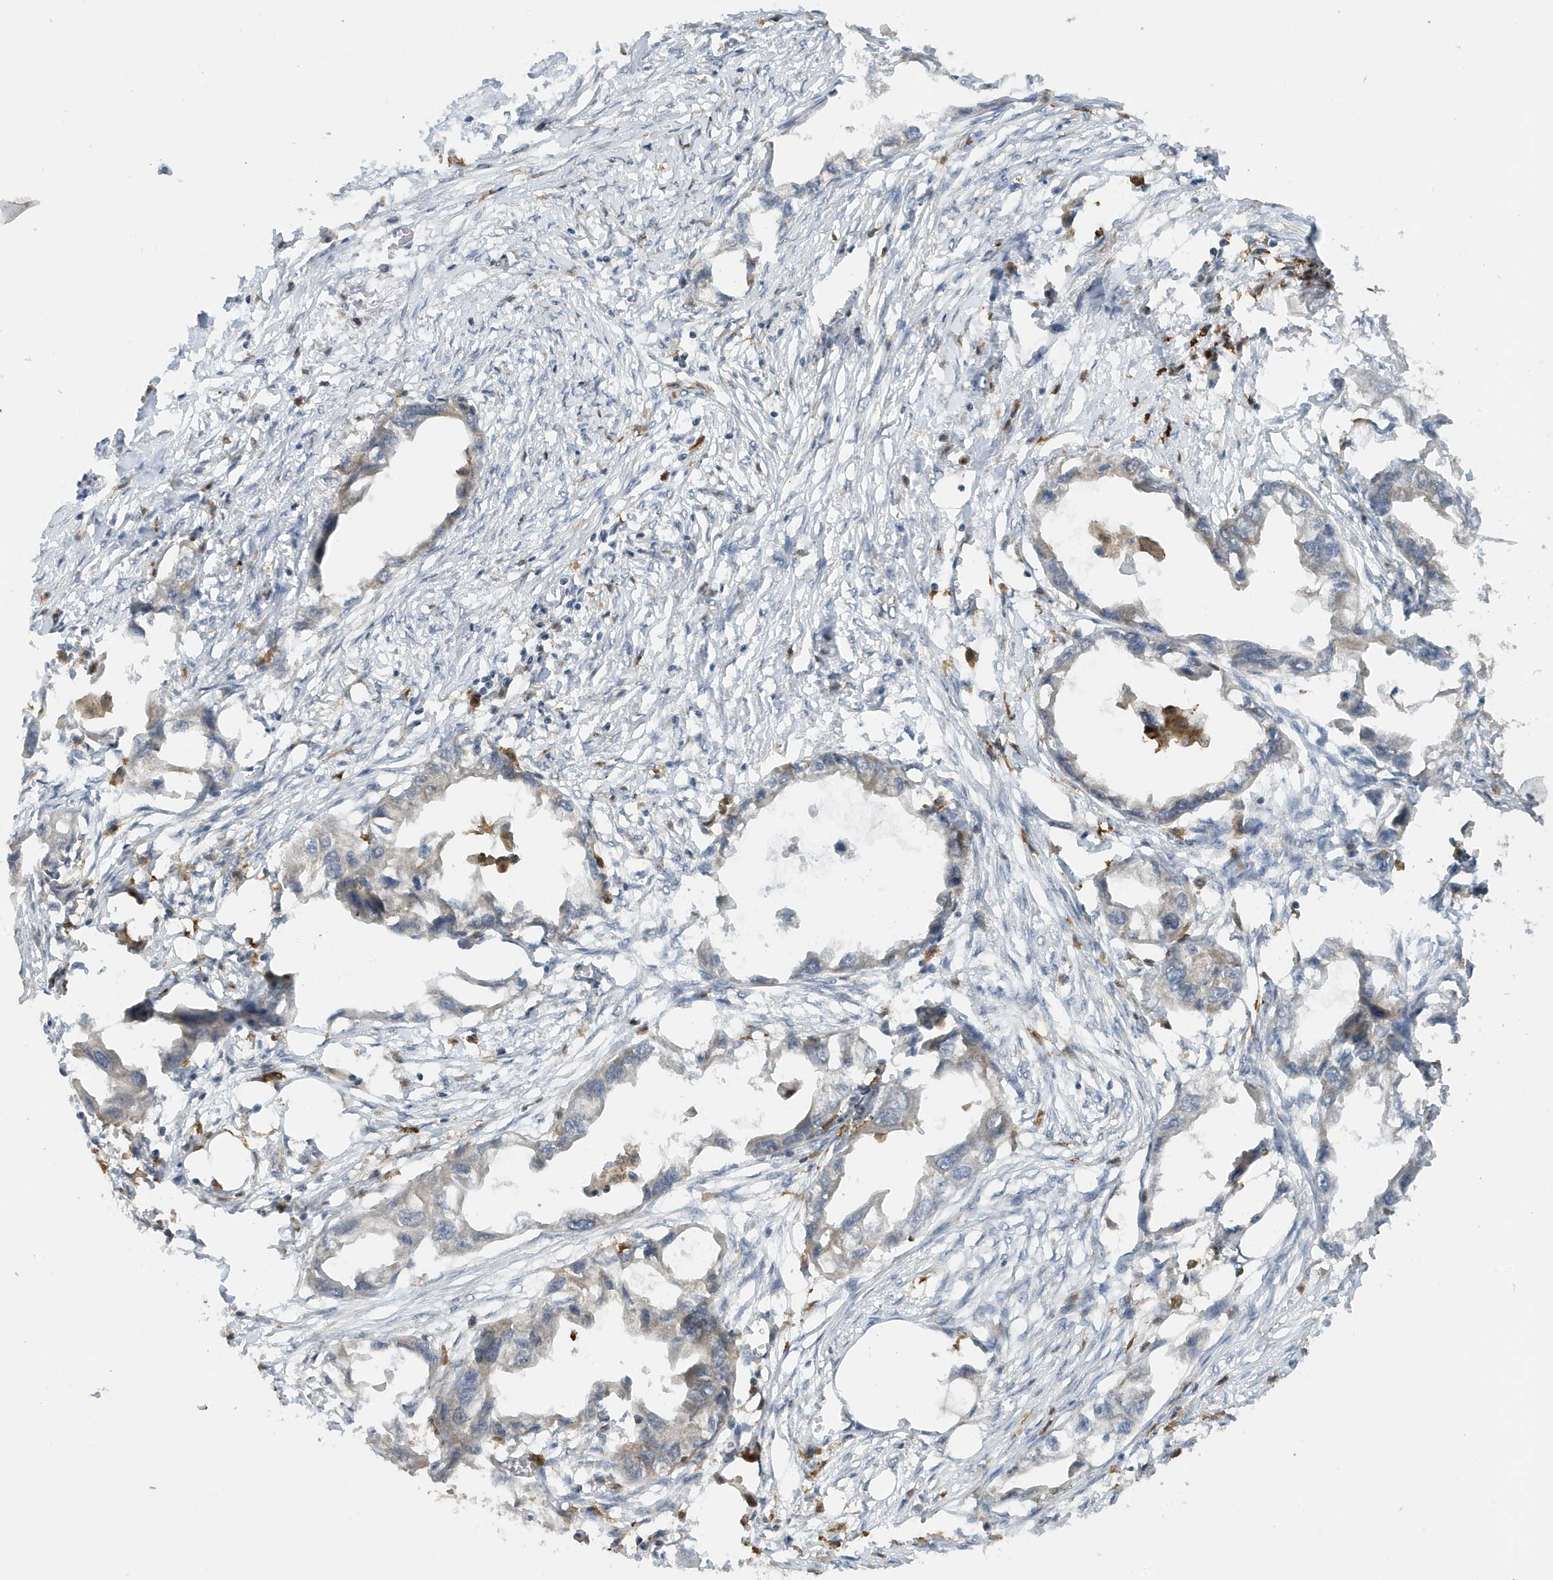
{"staining": {"intensity": "negative", "quantity": "none", "location": "none"}, "tissue": "endometrial cancer", "cell_type": "Tumor cells", "image_type": "cancer", "snomed": [{"axis": "morphology", "description": "Adenocarcinoma, NOS"}, {"axis": "morphology", "description": "Adenocarcinoma, metastatic, NOS"}, {"axis": "topography", "description": "Adipose tissue"}, {"axis": "topography", "description": "Endometrium"}], "caption": "The image shows no staining of tumor cells in metastatic adenocarcinoma (endometrial). (Brightfield microscopy of DAB immunohistochemistry (IHC) at high magnification).", "gene": "NSUN3", "patient": {"sex": "female", "age": 67}}